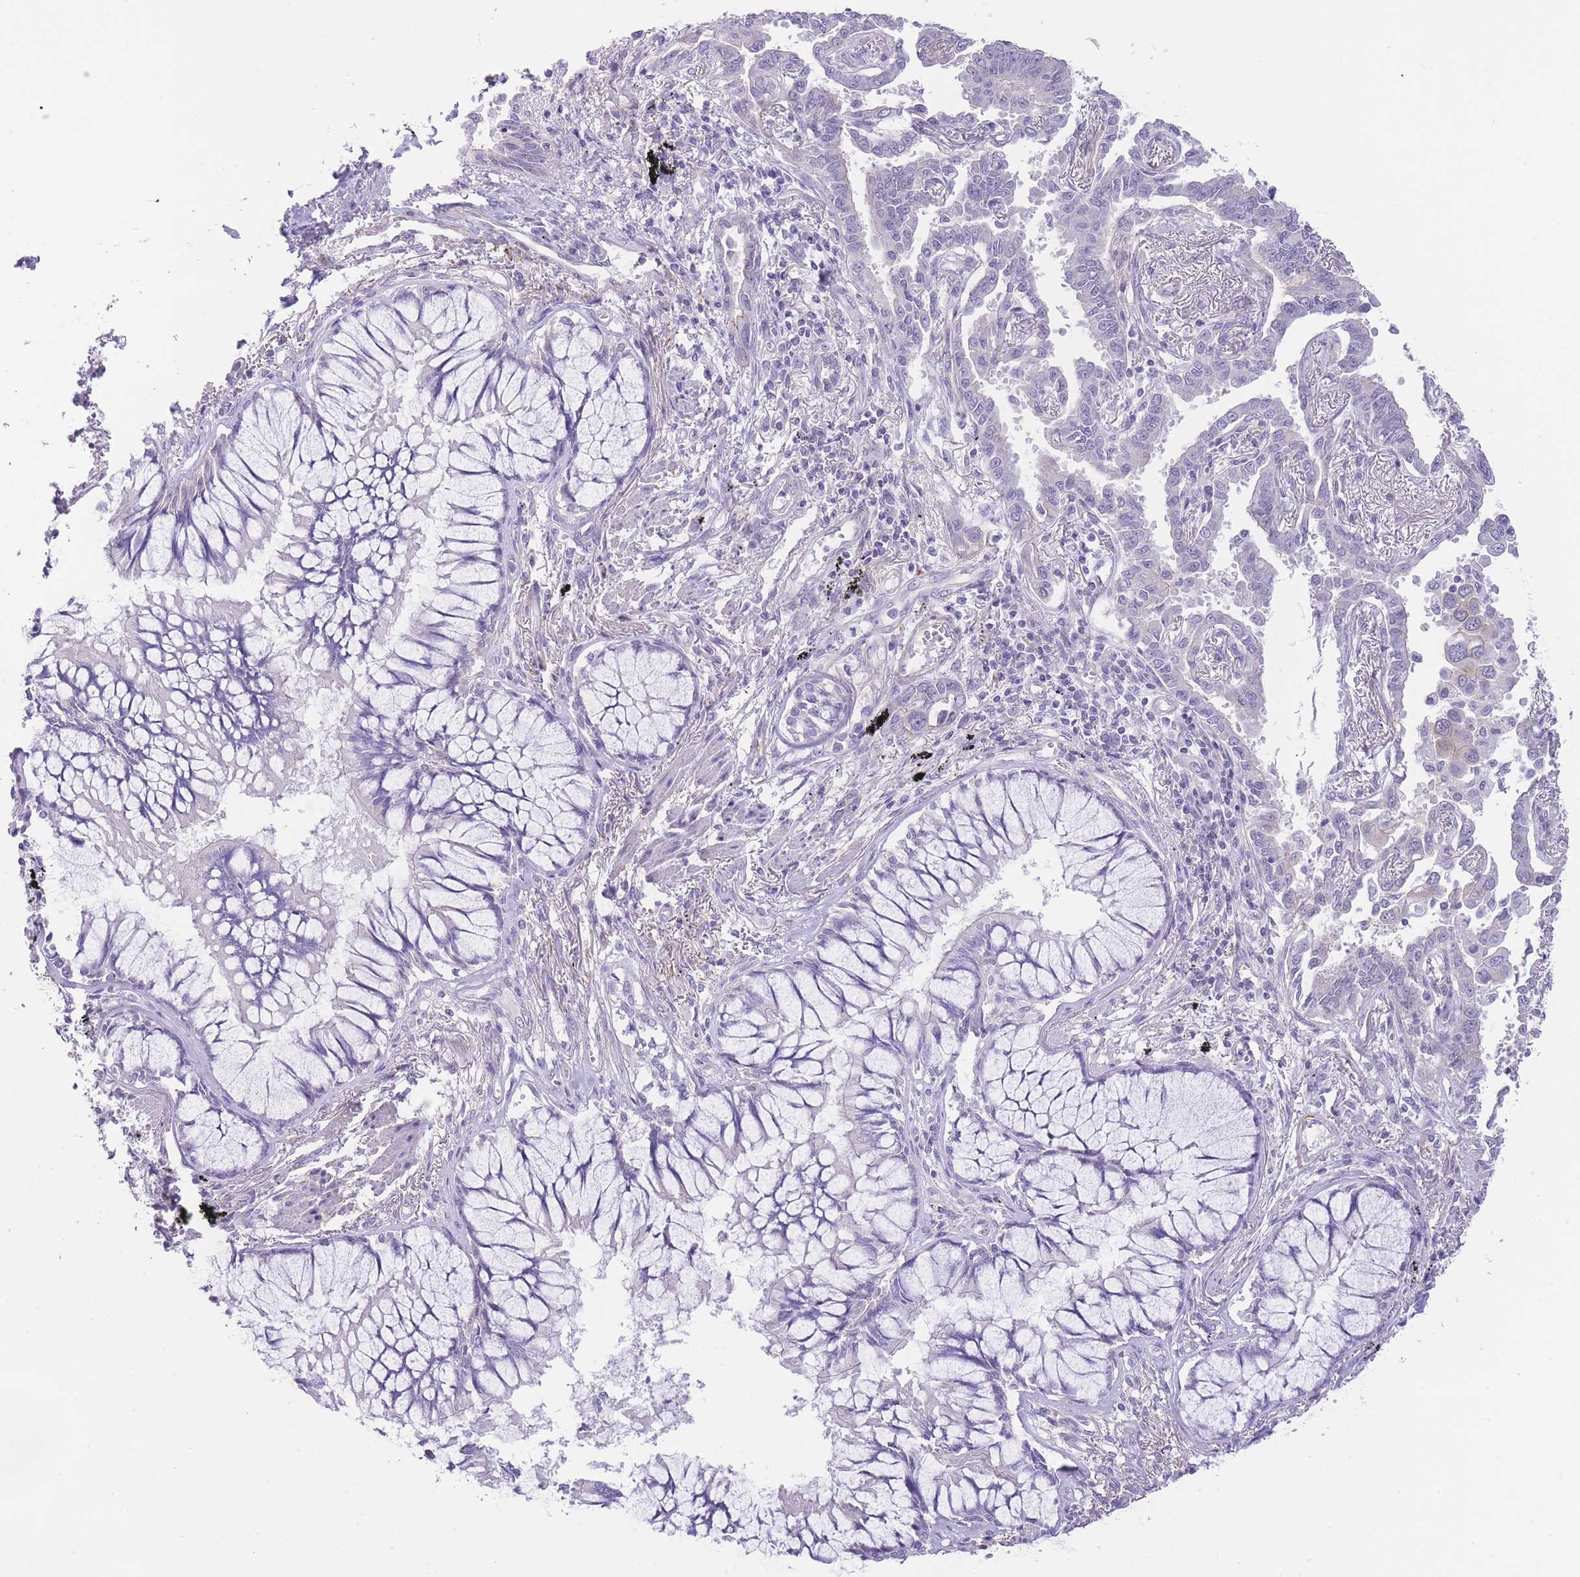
{"staining": {"intensity": "negative", "quantity": "none", "location": "none"}, "tissue": "lung cancer", "cell_type": "Tumor cells", "image_type": "cancer", "snomed": [{"axis": "morphology", "description": "Adenocarcinoma, NOS"}, {"axis": "topography", "description": "Lung"}], "caption": "Human adenocarcinoma (lung) stained for a protein using immunohistochemistry (IHC) exhibits no expression in tumor cells.", "gene": "OR11H12", "patient": {"sex": "male", "age": 67}}